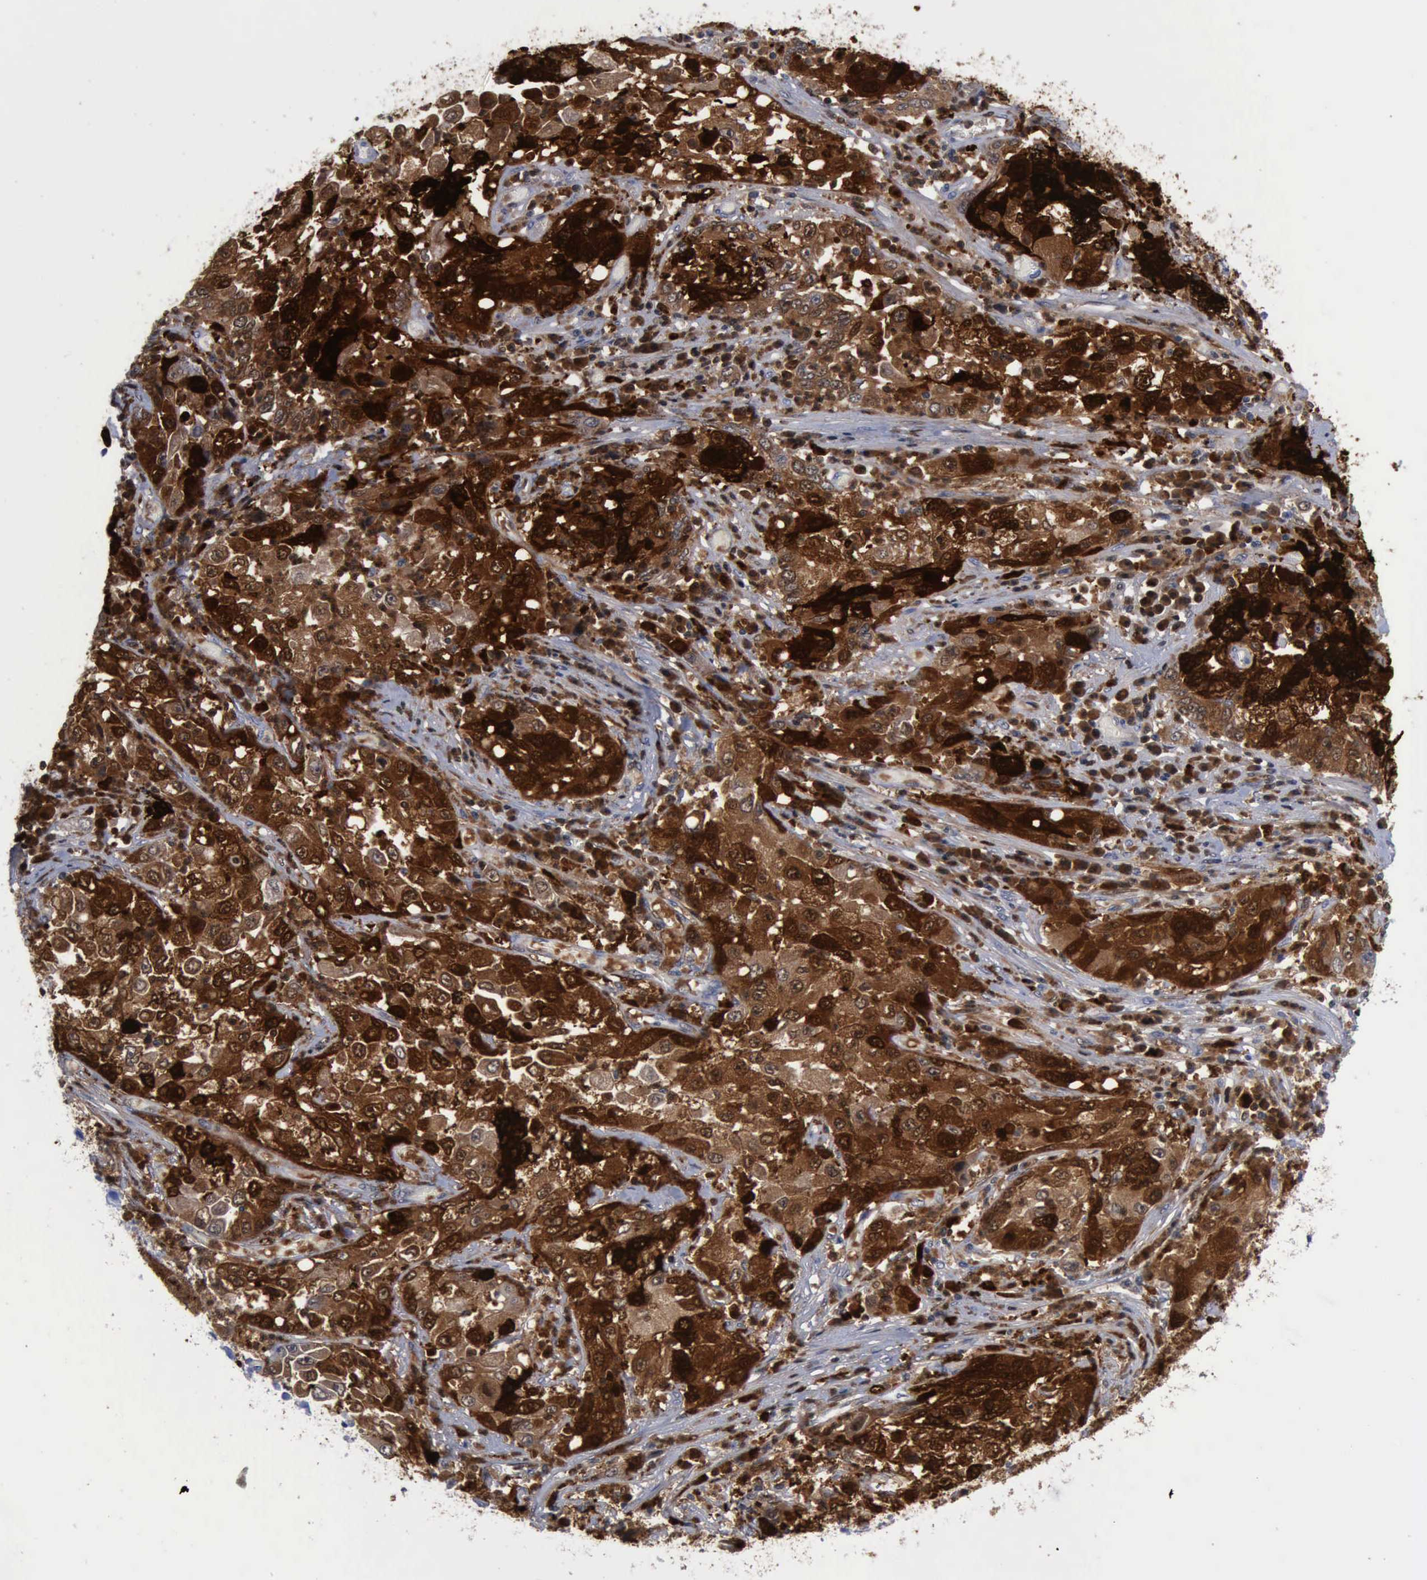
{"staining": {"intensity": "strong", "quantity": ">75%", "location": "cytoplasmic/membranous"}, "tissue": "cervical cancer", "cell_type": "Tumor cells", "image_type": "cancer", "snomed": [{"axis": "morphology", "description": "Squamous cell carcinoma, NOS"}, {"axis": "topography", "description": "Cervix"}], "caption": "Brown immunohistochemical staining in human cervical cancer (squamous cell carcinoma) displays strong cytoplasmic/membranous staining in about >75% of tumor cells.", "gene": "CSTA", "patient": {"sex": "female", "age": 36}}